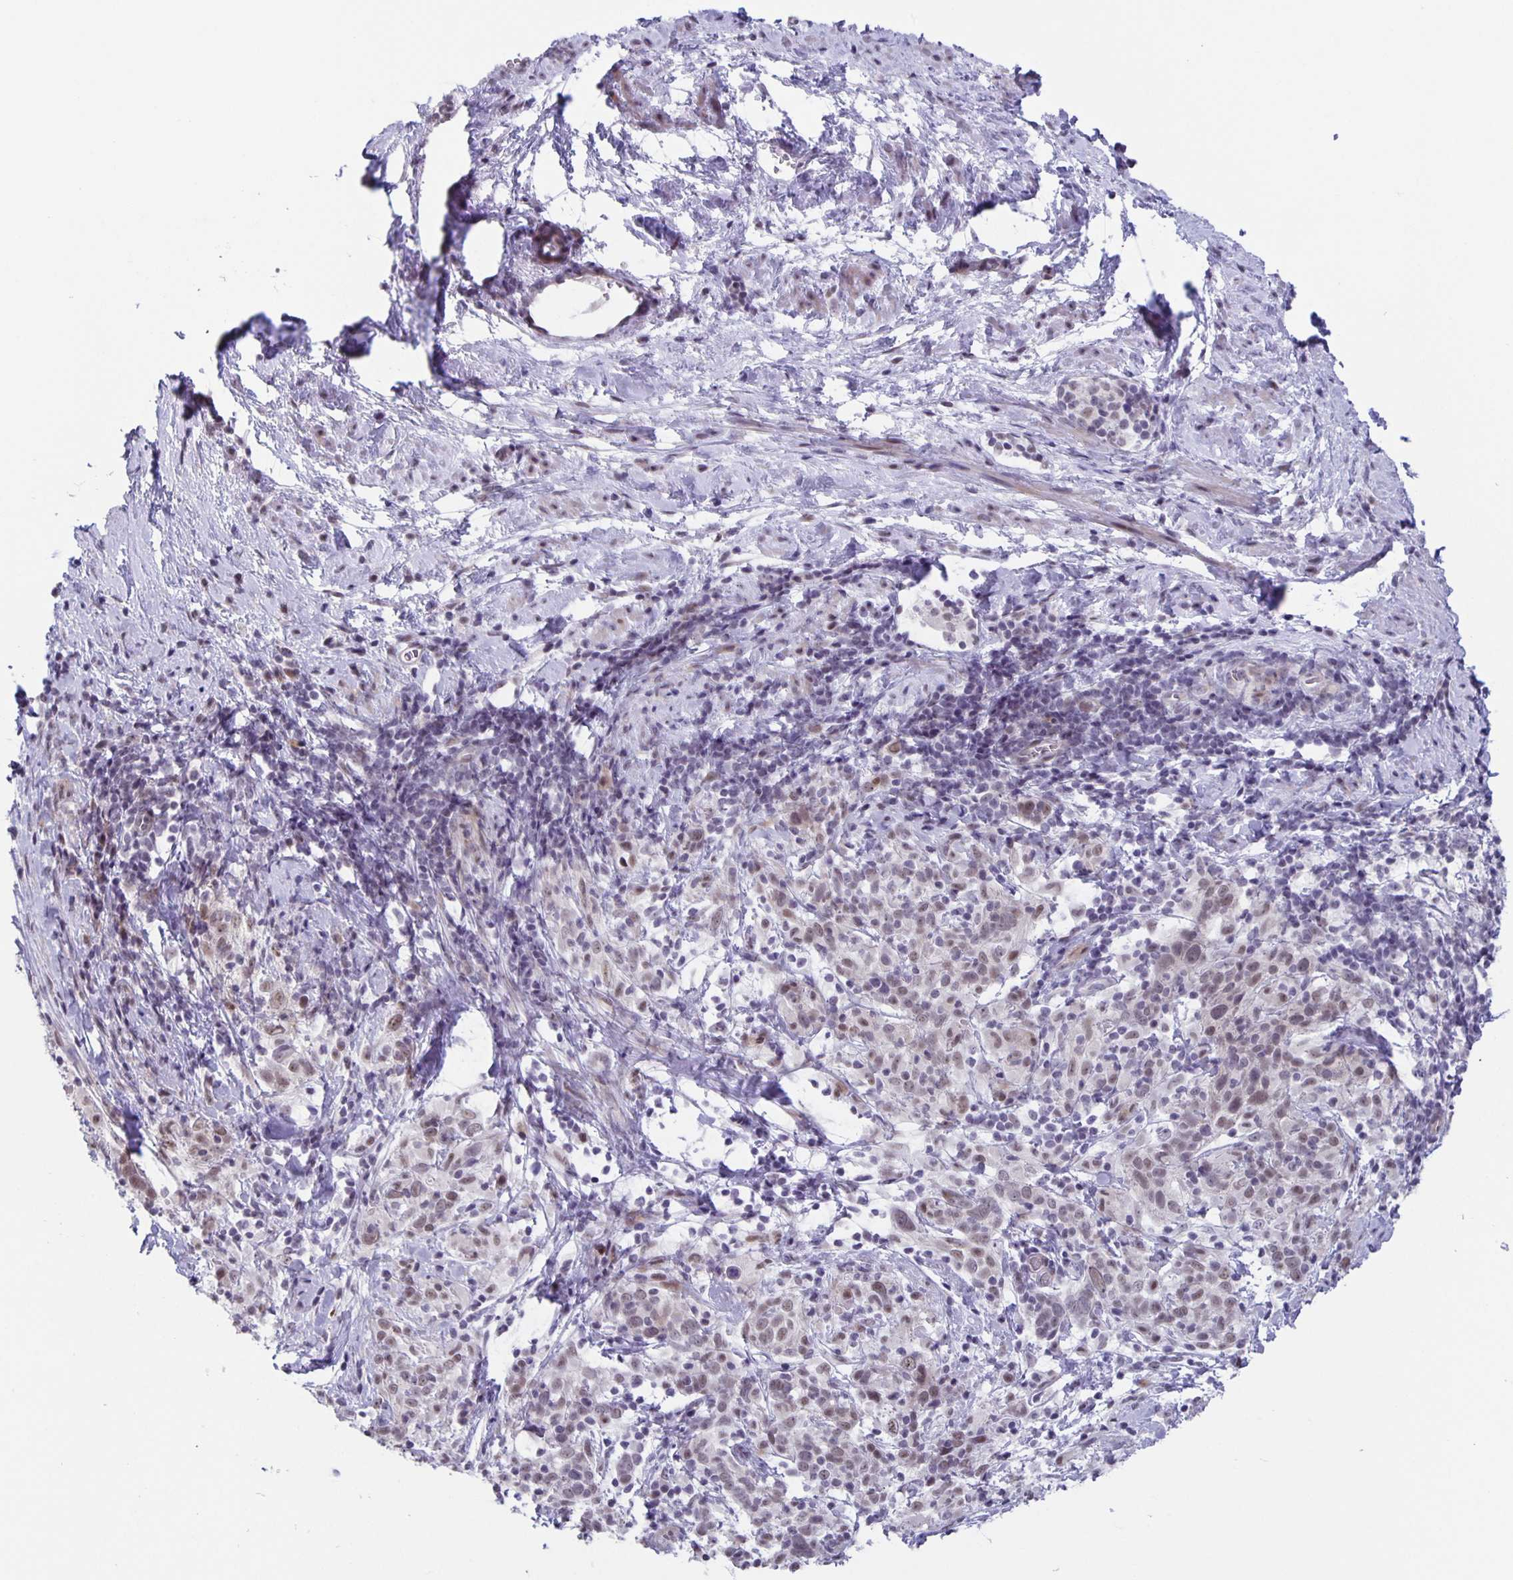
{"staining": {"intensity": "weak", "quantity": ">75%", "location": "nuclear"}, "tissue": "cervical cancer", "cell_type": "Tumor cells", "image_type": "cancer", "snomed": [{"axis": "morphology", "description": "Squamous cell carcinoma, NOS"}, {"axis": "topography", "description": "Cervix"}], "caption": "Cervical squamous cell carcinoma stained with a brown dye shows weak nuclear positive expression in approximately >75% of tumor cells.", "gene": "PHRF1", "patient": {"sex": "female", "age": 61}}